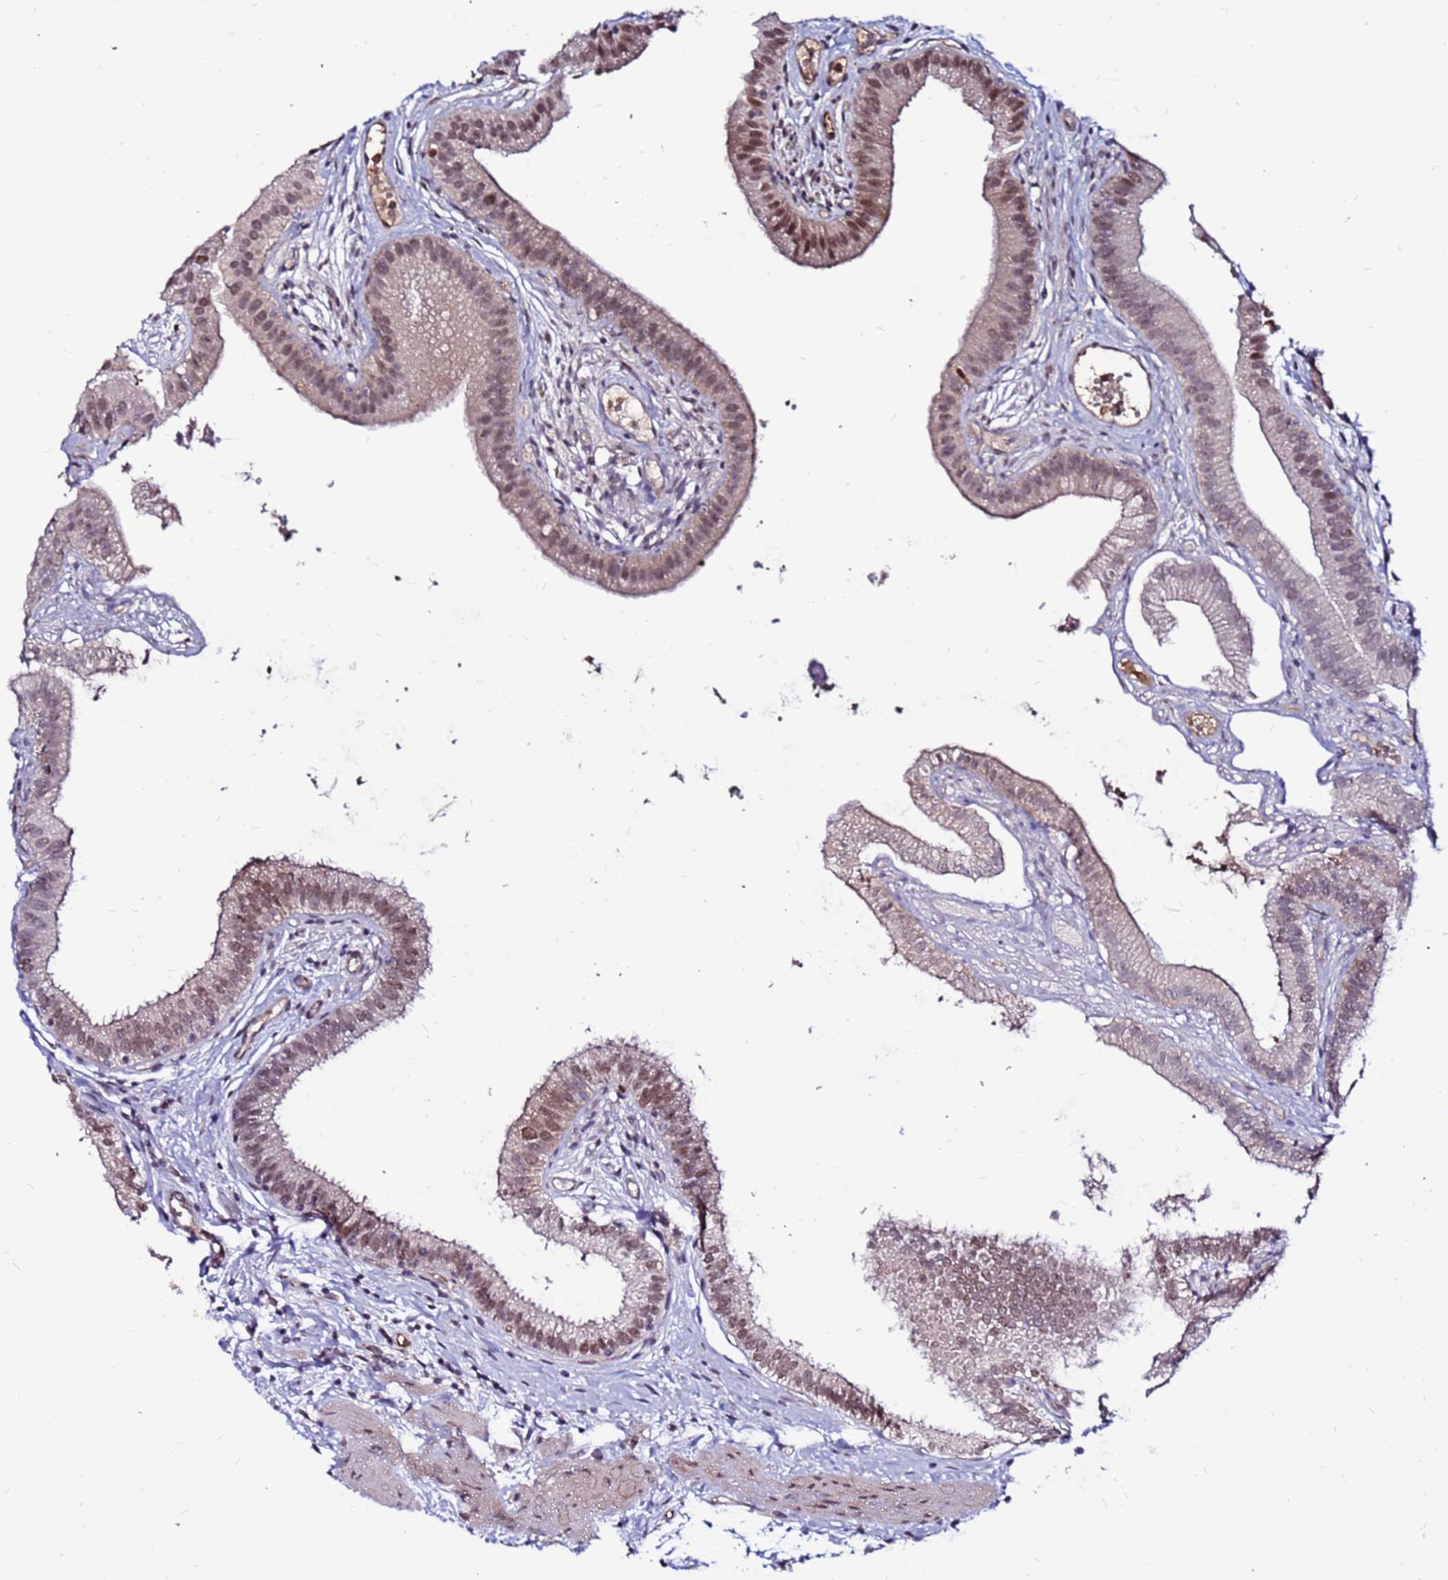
{"staining": {"intensity": "moderate", "quantity": "25%-75%", "location": "cytoplasmic/membranous,nuclear"}, "tissue": "gallbladder", "cell_type": "Glandular cells", "image_type": "normal", "snomed": [{"axis": "morphology", "description": "Normal tissue, NOS"}, {"axis": "topography", "description": "Gallbladder"}], "caption": "Immunohistochemistry staining of normal gallbladder, which displays medium levels of moderate cytoplasmic/membranous,nuclear staining in approximately 25%-75% of glandular cells indicating moderate cytoplasmic/membranous,nuclear protein positivity. The staining was performed using DAB (3,3'-diaminobenzidine) (brown) for protein detection and nuclei were counterstained in hematoxylin (blue).", "gene": "CLK3", "patient": {"sex": "female", "age": 54}}